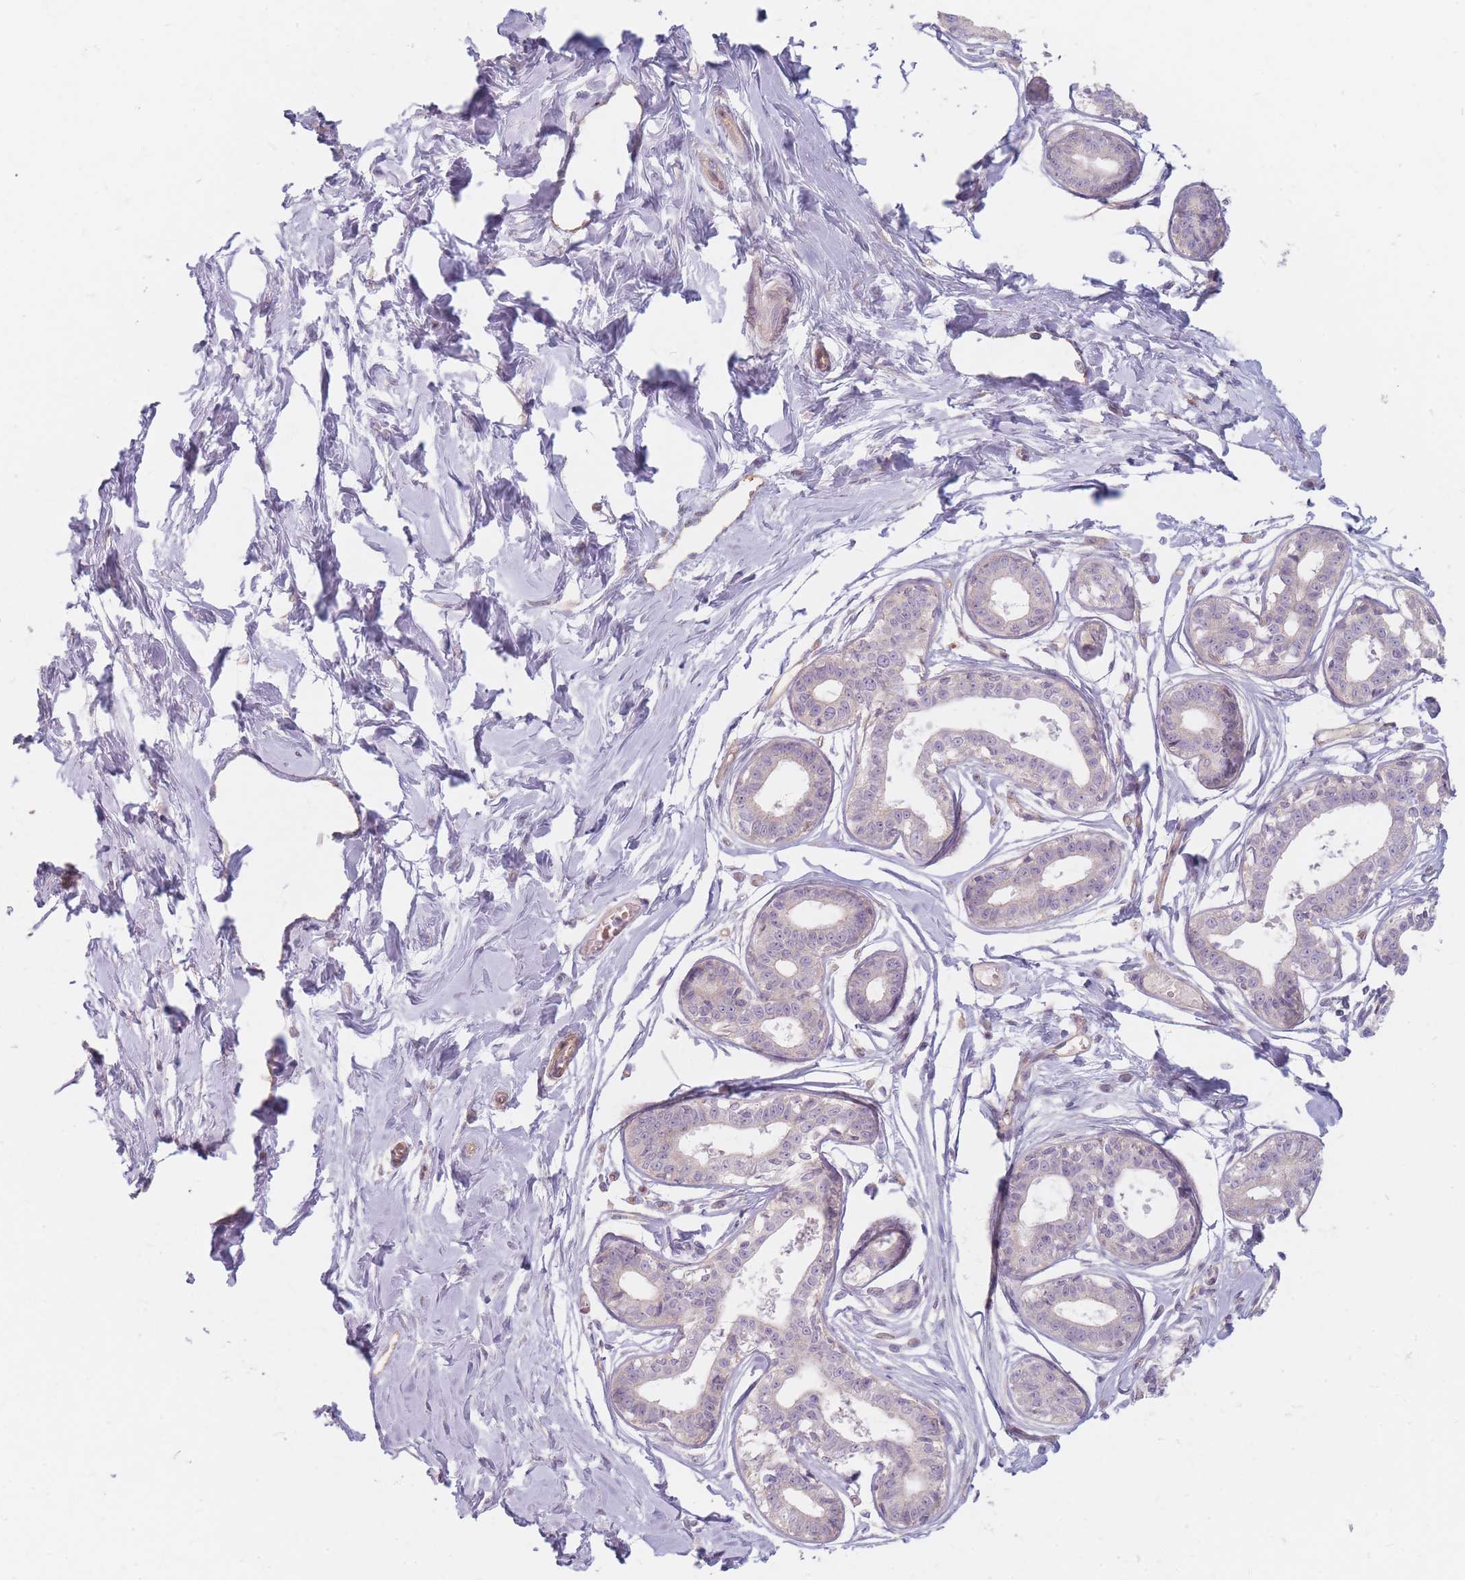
{"staining": {"intensity": "negative", "quantity": "none", "location": "none"}, "tissue": "breast", "cell_type": "Adipocytes", "image_type": "normal", "snomed": [{"axis": "morphology", "description": "Normal tissue, NOS"}, {"axis": "topography", "description": "Breast"}], "caption": "Human breast stained for a protein using IHC shows no positivity in adipocytes.", "gene": "CHCHD7", "patient": {"sex": "female", "age": 45}}